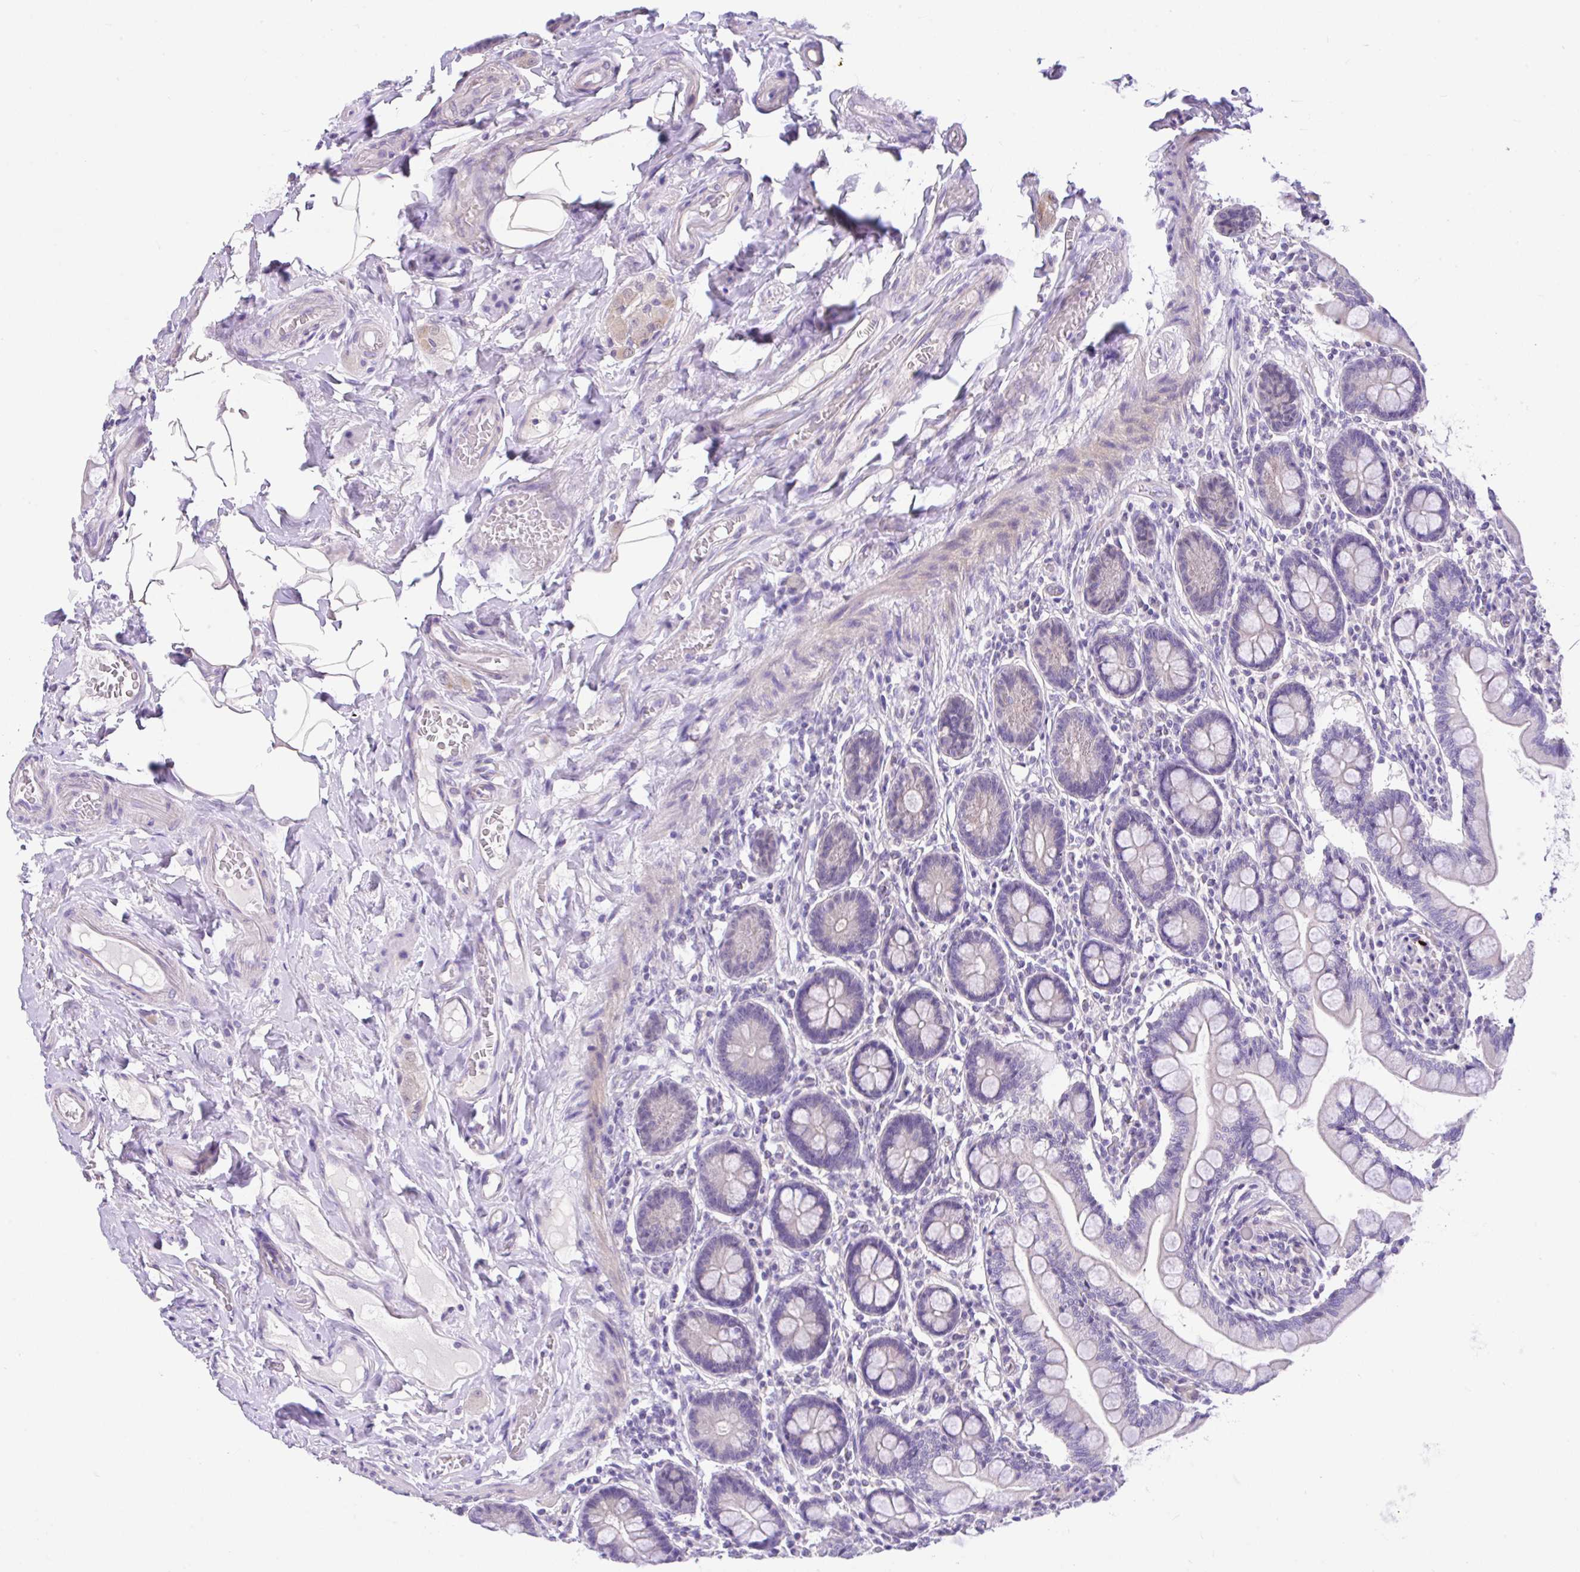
{"staining": {"intensity": "negative", "quantity": "none", "location": "none"}, "tissue": "small intestine", "cell_type": "Glandular cells", "image_type": "normal", "snomed": [{"axis": "morphology", "description": "Normal tissue, NOS"}, {"axis": "topography", "description": "Small intestine"}], "caption": "Immunohistochemistry (IHC) of unremarkable human small intestine reveals no positivity in glandular cells. (DAB immunohistochemistry with hematoxylin counter stain).", "gene": "ANO4", "patient": {"sex": "female", "age": 64}}